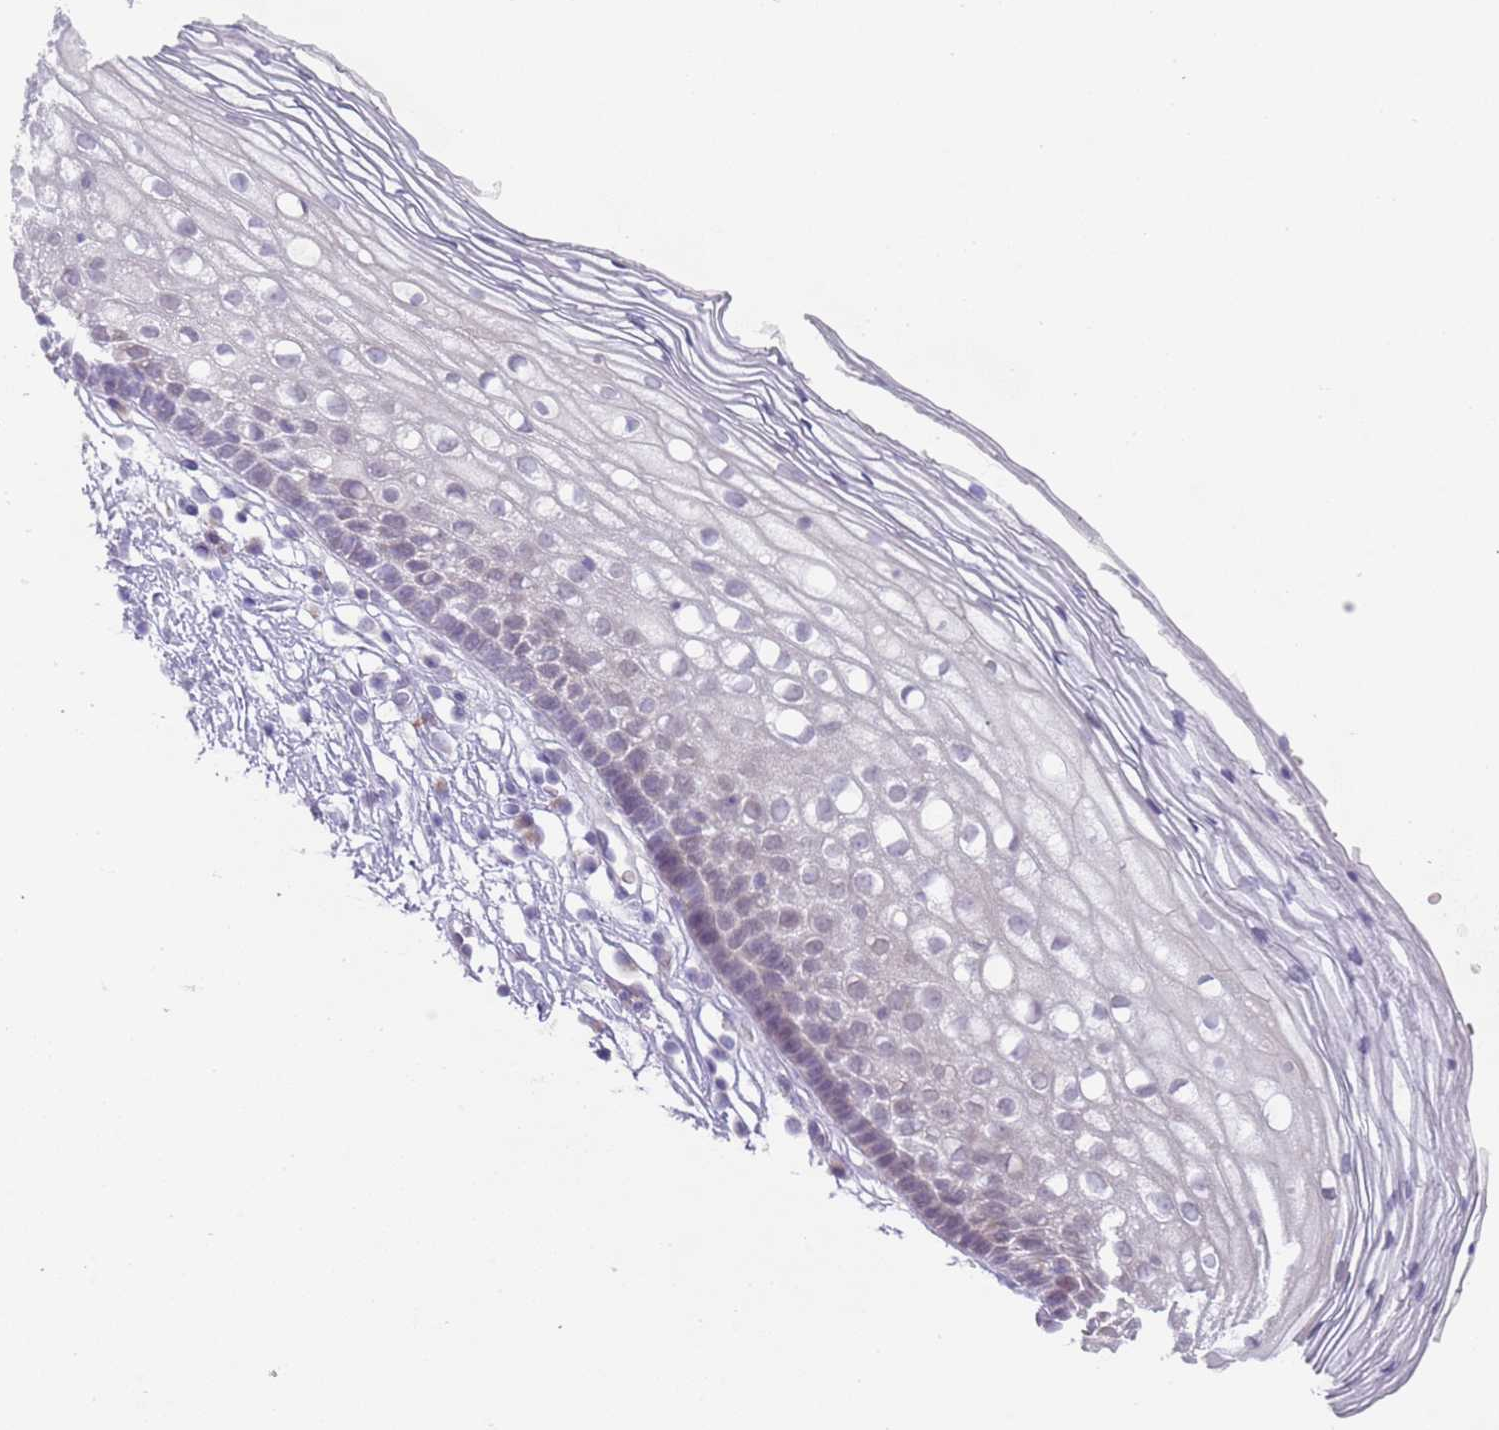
{"staining": {"intensity": "negative", "quantity": "none", "location": "none"}, "tissue": "cervix", "cell_type": "Glandular cells", "image_type": "normal", "snomed": [{"axis": "morphology", "description": "Normal tissue, NOS"}, {"axis": "topography", "description": "Cervix"}], "caption": "IHC photomicrograph of normal cervix: human cervix stained with DAB (3,3'-diaminobenzidine) reveals no significant protein expression in glandular cells. Nuclei are stained in blue.", "gene": "PRAC1", "patient": {"sex": "female", "age": 27}}